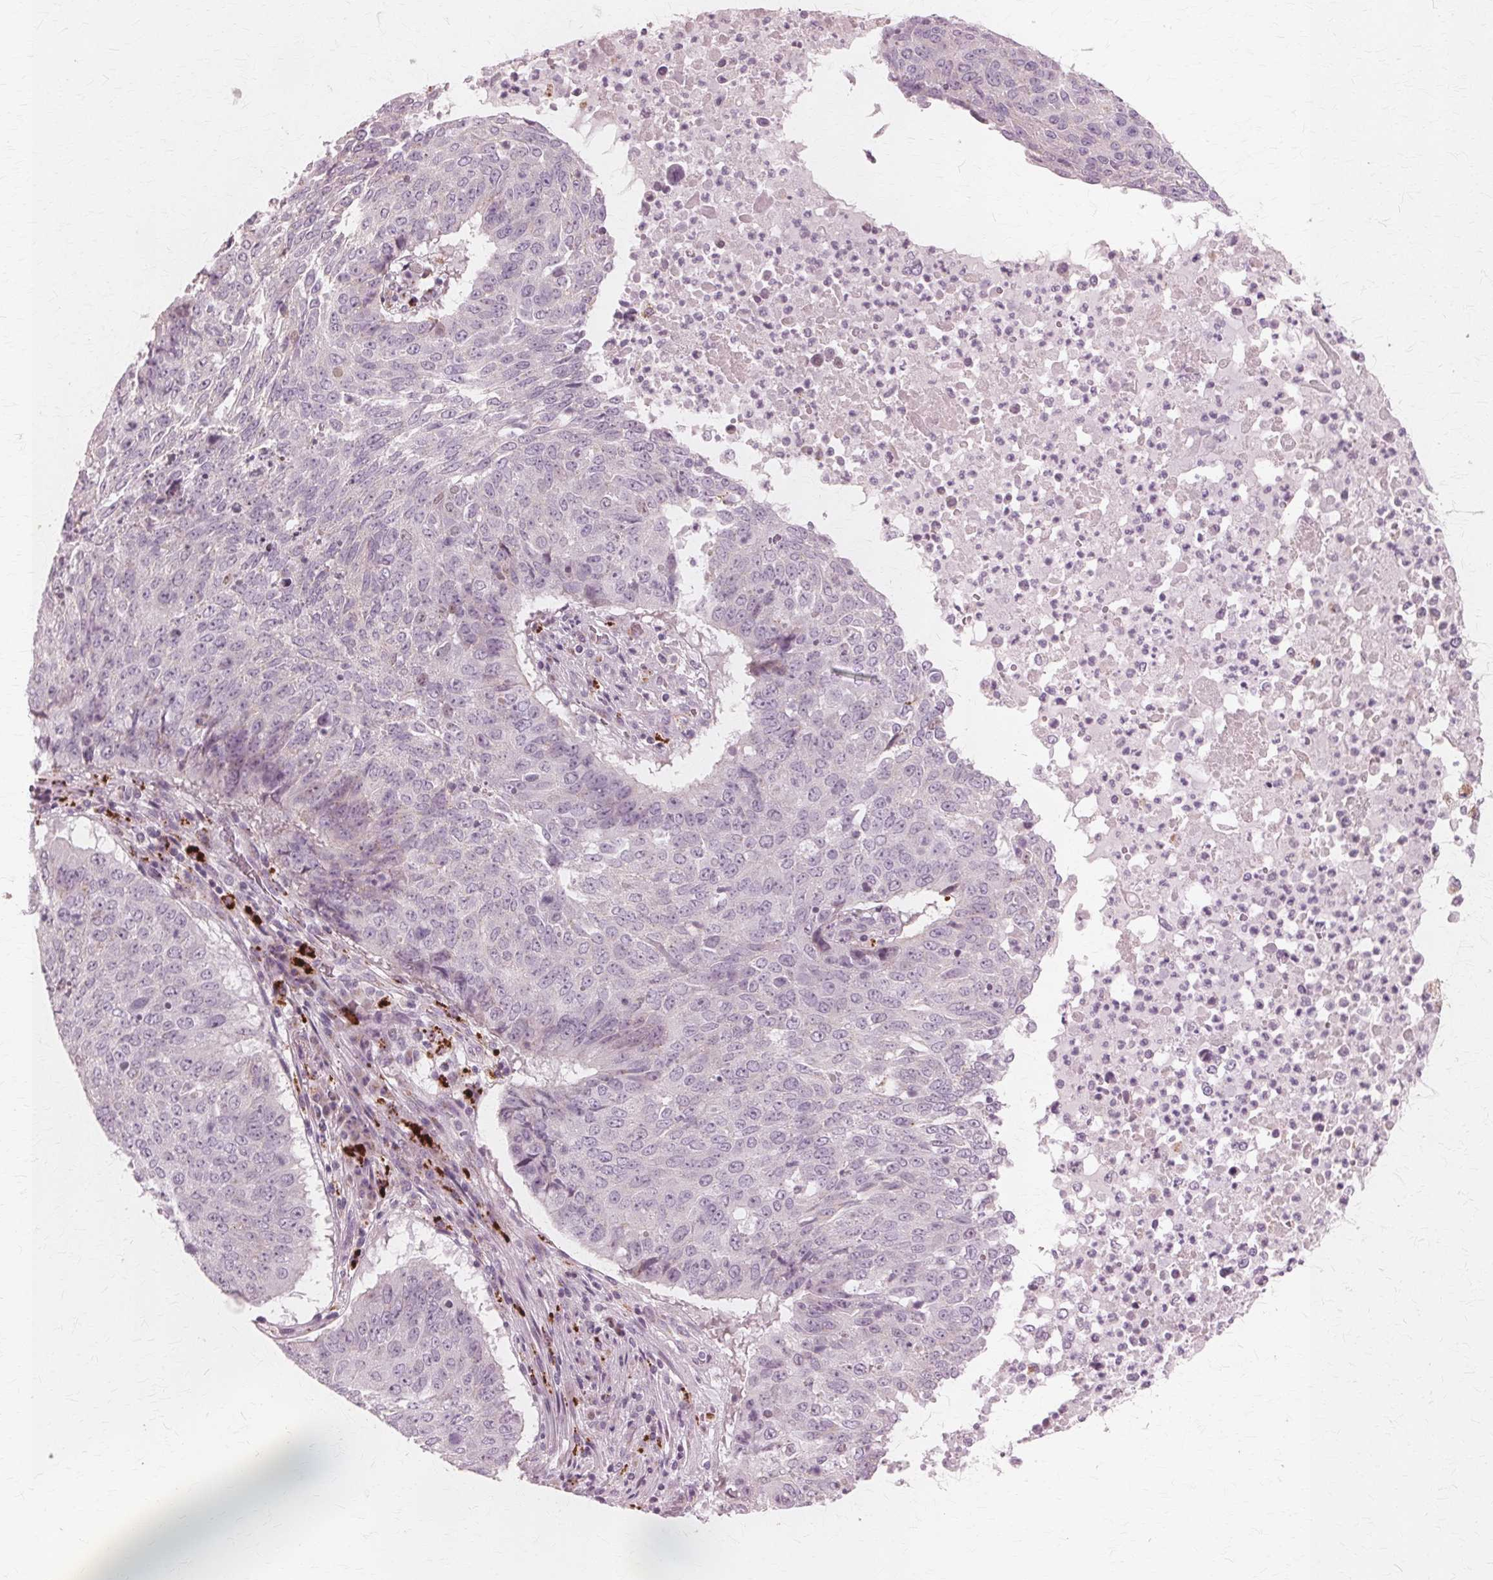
{"staining": {"intensity": "negative", "quantity": "none", "location": "none"}, "tissue": "lung cancer", "cell_type": "Tumor cells", "image_type": "cancer", "snomed": [{"axis": "morphology", "description": "Normal tissue, NOS"}, {"axis": "morphology", "description": "Squamous cell carcinoma, NOS"}, {"axis": "topography", "description": "Bronchus"}, {"axis": "topography", "description": "Lung"}], "caption": "Tumor cells are negative for protein expression in human lung squamous cell carcinoma. (Brightfield microscopy of DAB (3,3'-diaminobenzidine) immunohistochemistry at high magnification).", "gene": "DNASE2", "patient": {"sex": "male", "age": 64}}